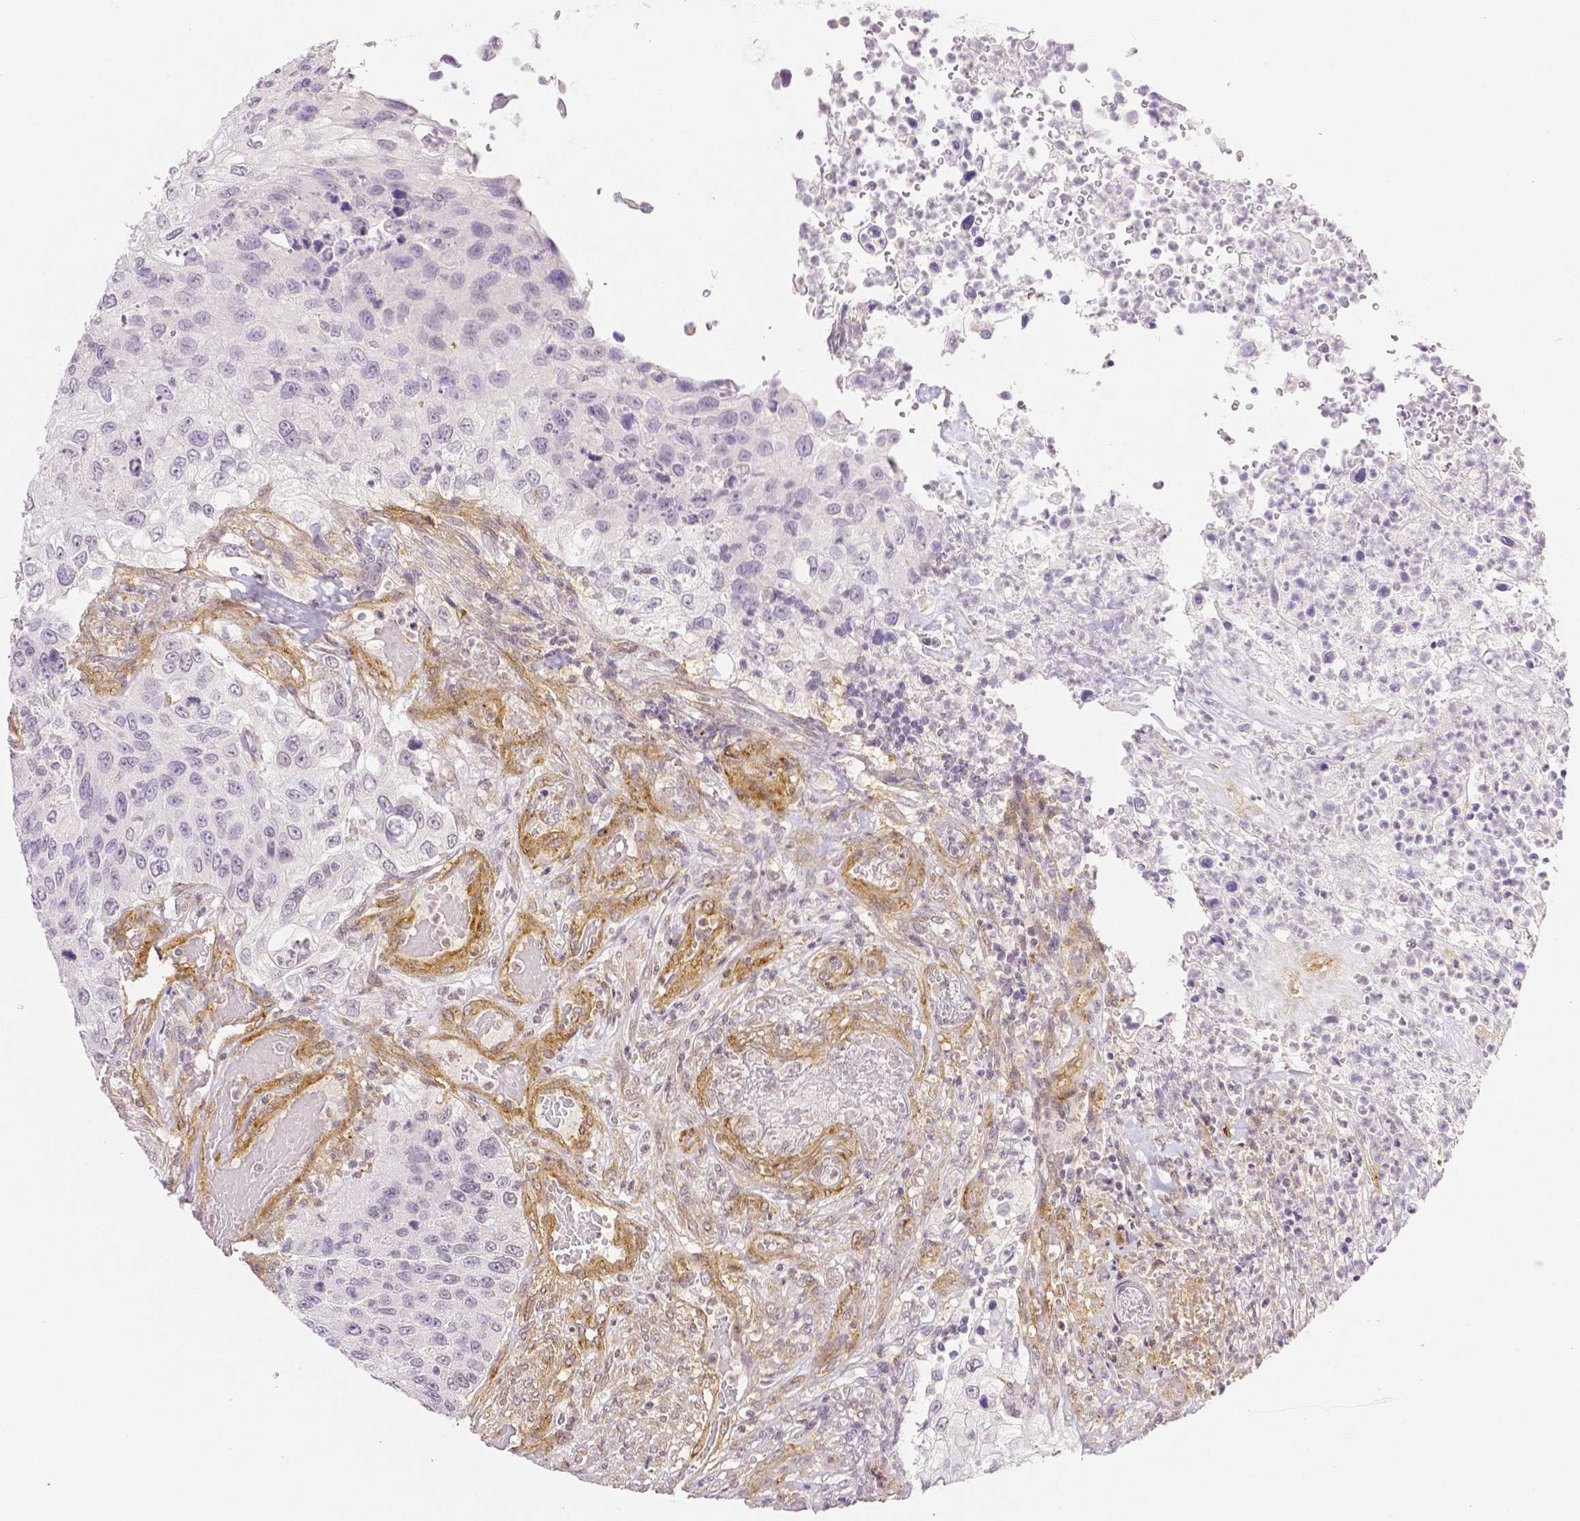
{"staining": {"intensity": "negative", "quantity": "none", "location": "none"}, "tissue": "urothelial cancer", "cell_type": "Tumor cells", "image_type": "cancer", "snomed": [{"axis": "morphology", "description": "Urothelial carcinoma, High grade"}, {"axis": "topography", "description": "Urinary bladder"}], "caption": "IHC image of neoplastic tissue: human high-grade urothelial carcinoma stained with DAB exhibits no significant protein staining in tumor cells.", "gene": "THY1", "patient": {"sex": "female", "age": 60}}